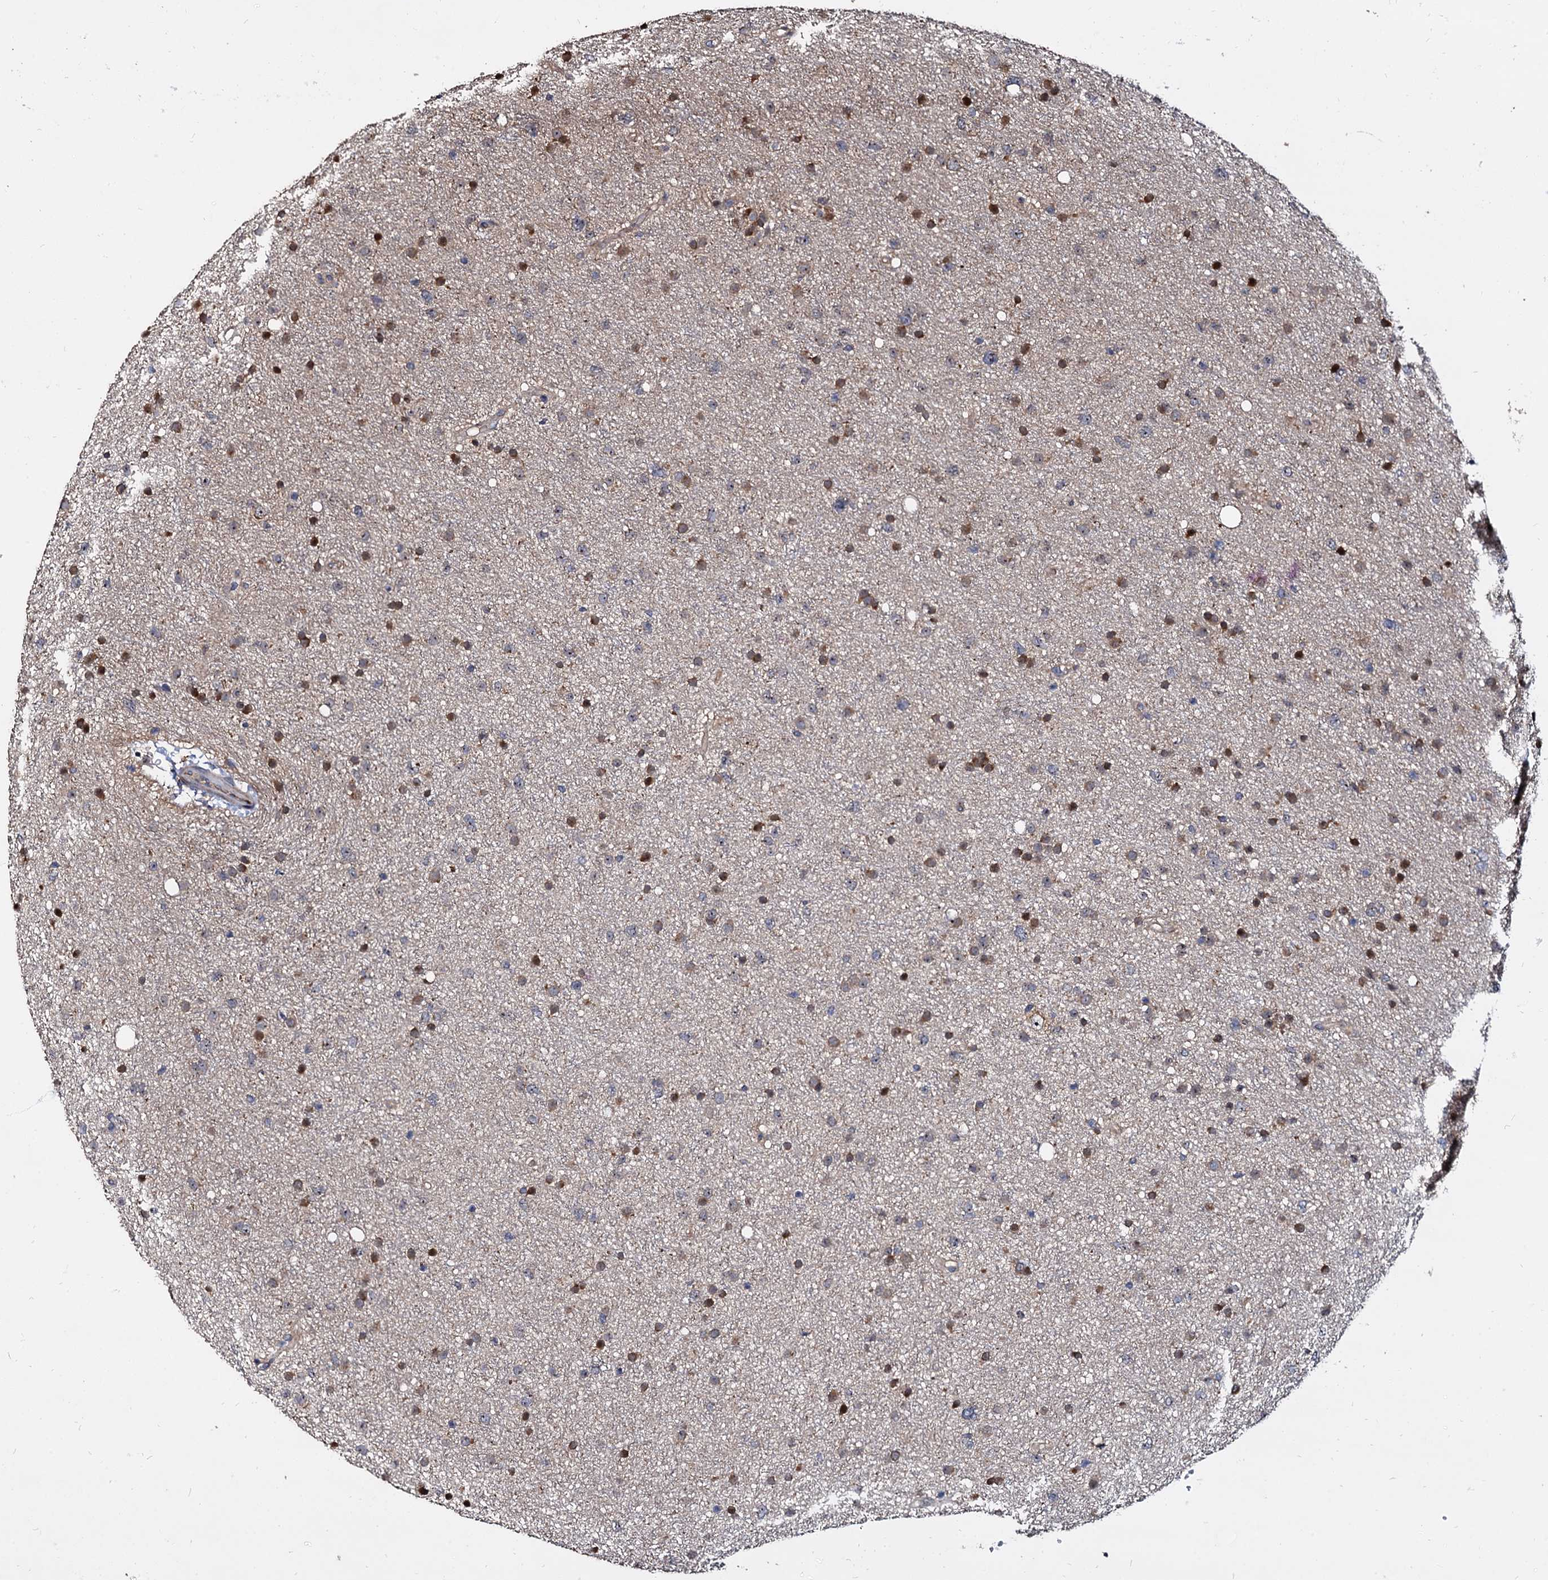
{"staining": {"intensity": "weak", "quantity": "<25%", "location": "cytoplasmic/membranous"}, "tissue": "glioma", "cell_type": "Tumor cells", "image_type": "cancer", "snomed": [{"axis": "morphology", "description": "Glioma, malignant, Low grade"}, {"axis": "topography", "description": "Cerebral cortex"}], "caption": "Immunohistochemistry (IHC) histopathology image of malignant glioma (low-grade) stained for a protein (brown), which demonstrates no staining in tumor cells.", "gene": "WWC3", "patient": {"sex": "female", "age": 39}}